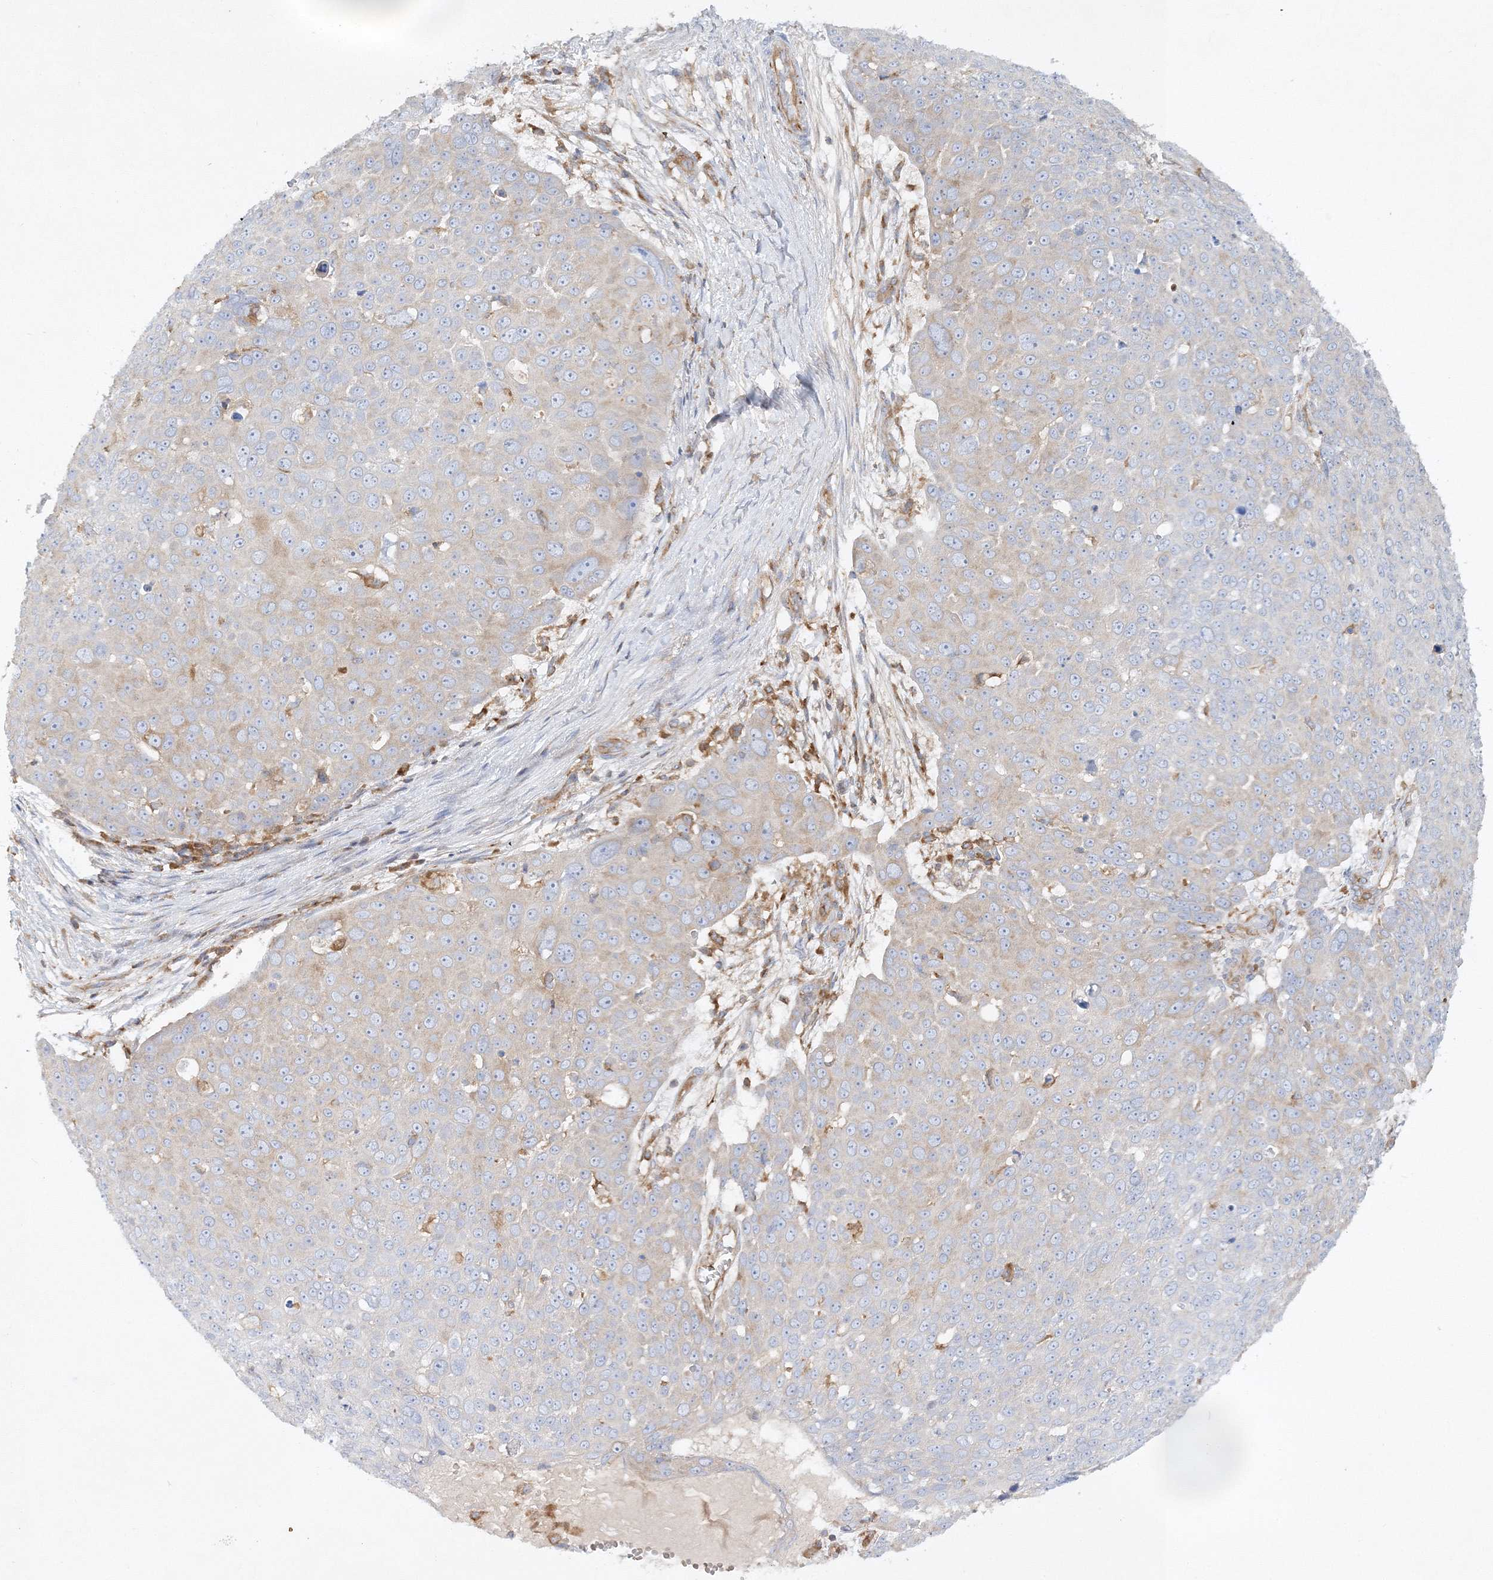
{"staining": {"intensity": "weak", "quantity": "25%-75%", "location": "cytoplasmic/membranous"}, "tissue": "skin cancer", "cell_type": "Tumor cells", "image_type": "cancer", "snomed": [{"axis": "morphology", "description": "Squamous cell carcinoma, NOS"}, {"axis": "topography", "description": "Skin"}], "caption": "Protein staining of squamous cell carcinoma (skin) tissue reveals weak cytoplasmic/membranous staining in approximately 25%-75% of tumor cells.", "gene": "WDR37", "patient": {"sex": "male", "age": 71}}